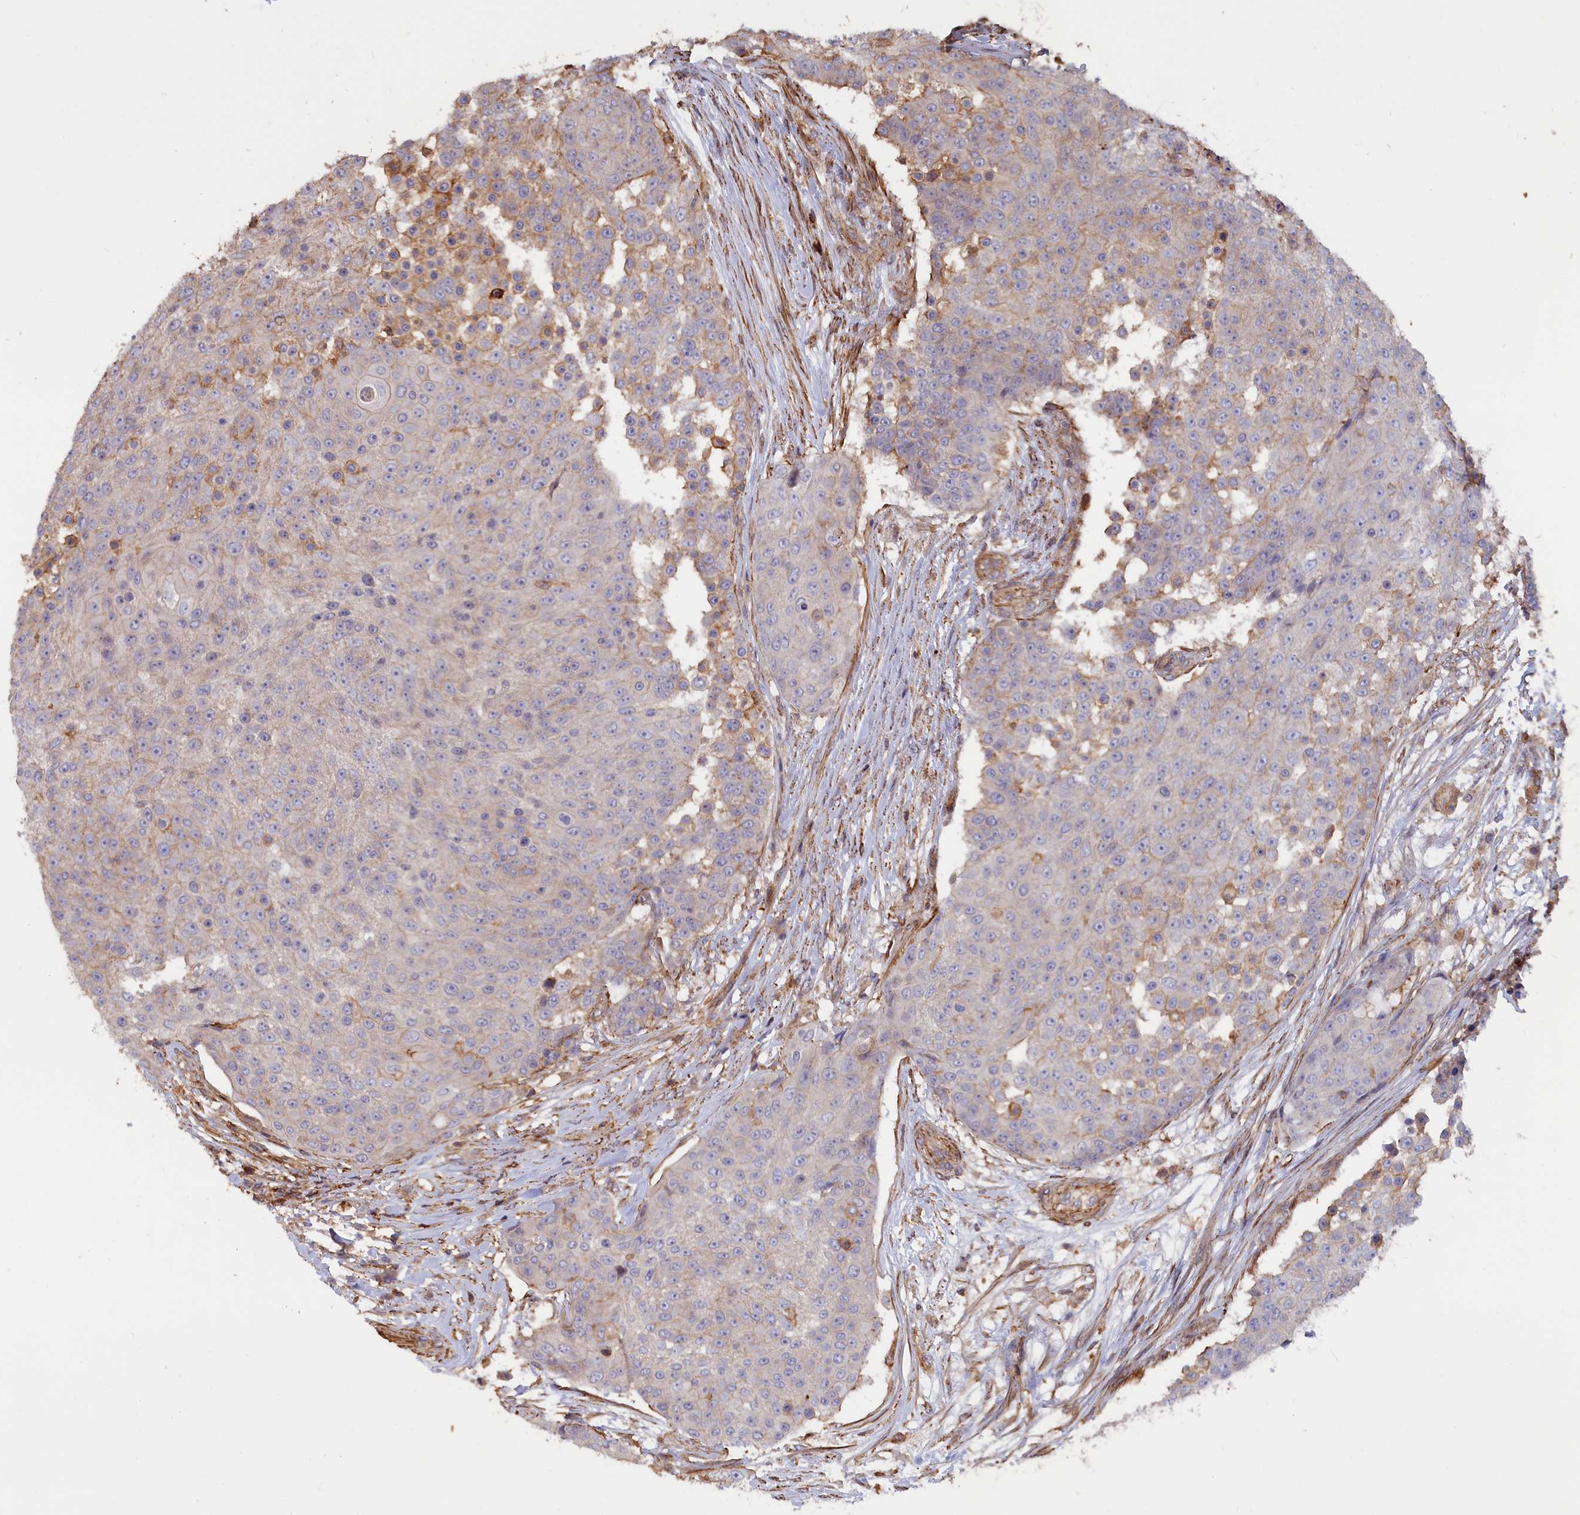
{"staining": {"intensity": "weak", "quantity": "<25%", "location": "cytoplasmic/membranous"}, "tissue": "urothelial cancer", "cell_type": "Tumor cells", "image_type": "cancer", "snomed": [{"axis": "morphology", "description": "Urothelial carcinoma, High grade"}, {"axis": "topography", "description": "Urinary bladder"}], "caption": "Protein analysis of urothelial carcinoma (high-grade) exhibits no significant expression in tumor cells. Brightfield microscopy of immunohistochemistry stained with DAB (3,3'-diaminobenzidine) (brown) and hematoxylin (blue), captured at high magnification.", "gene": "ANKRD27", "patient": {"sex": "female", "age": 63}}